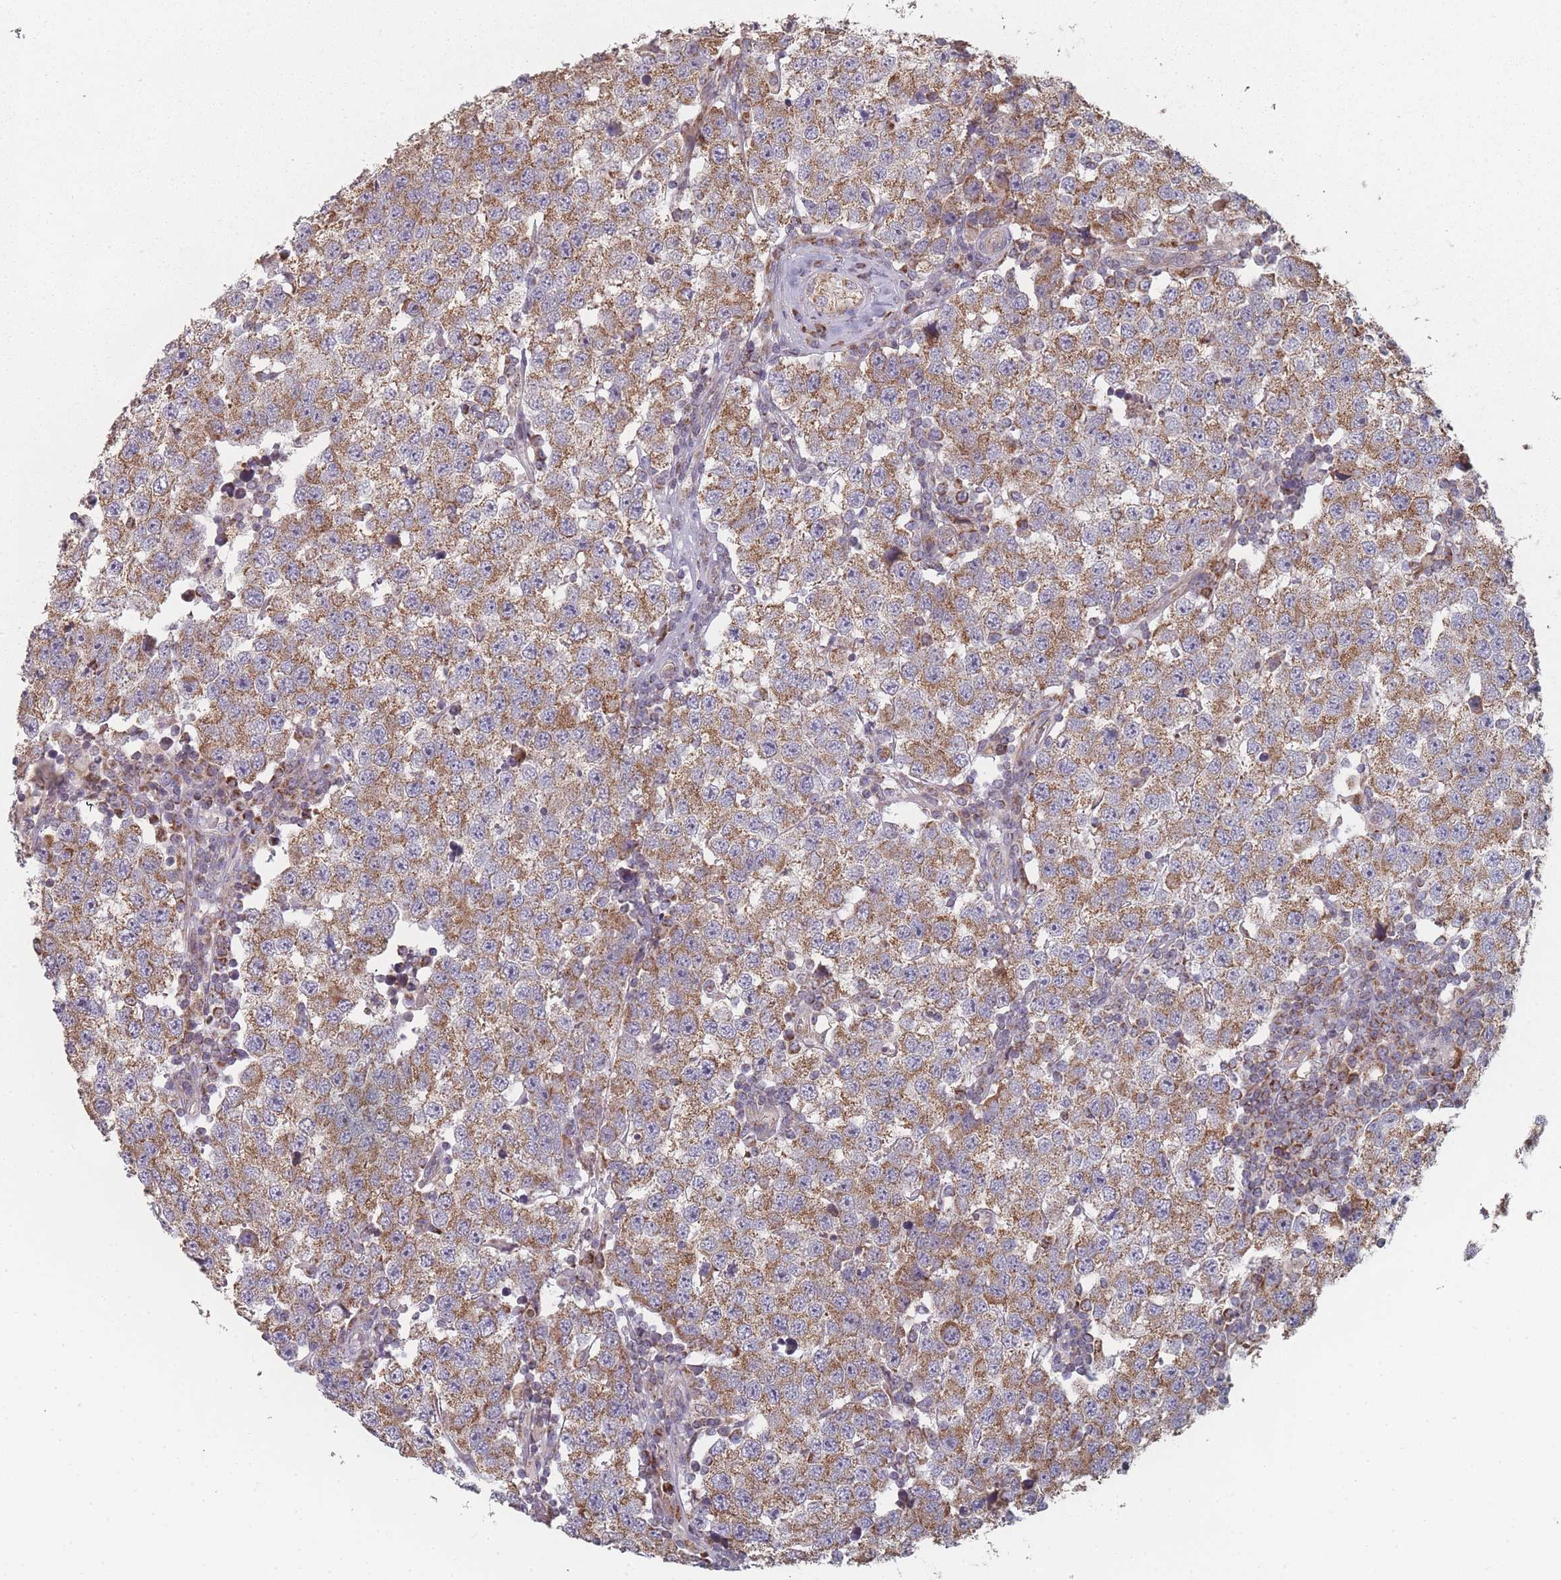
{"staining": {"intensity": "moderate", "quantity": ">75%", "location": "cytoplasmic/membranous"}, "tissue": "testis cancer", "cell_type": "Tumor cells", "image_type": "cancer", "snomed": [{"axis": "morphology", "description": "Seminoma, NOS"}, {"axis": "topography", "description": "Testis"}], "caption": "Seminoma (testis) tissue reveals moderate cytoplasmic/membranous staining in approximately >75% of tumor cells (IHC, brightfield microscopy, high magnification).", "gene": "PSMB3", "patient": {"sex": "male", "age": 34}}